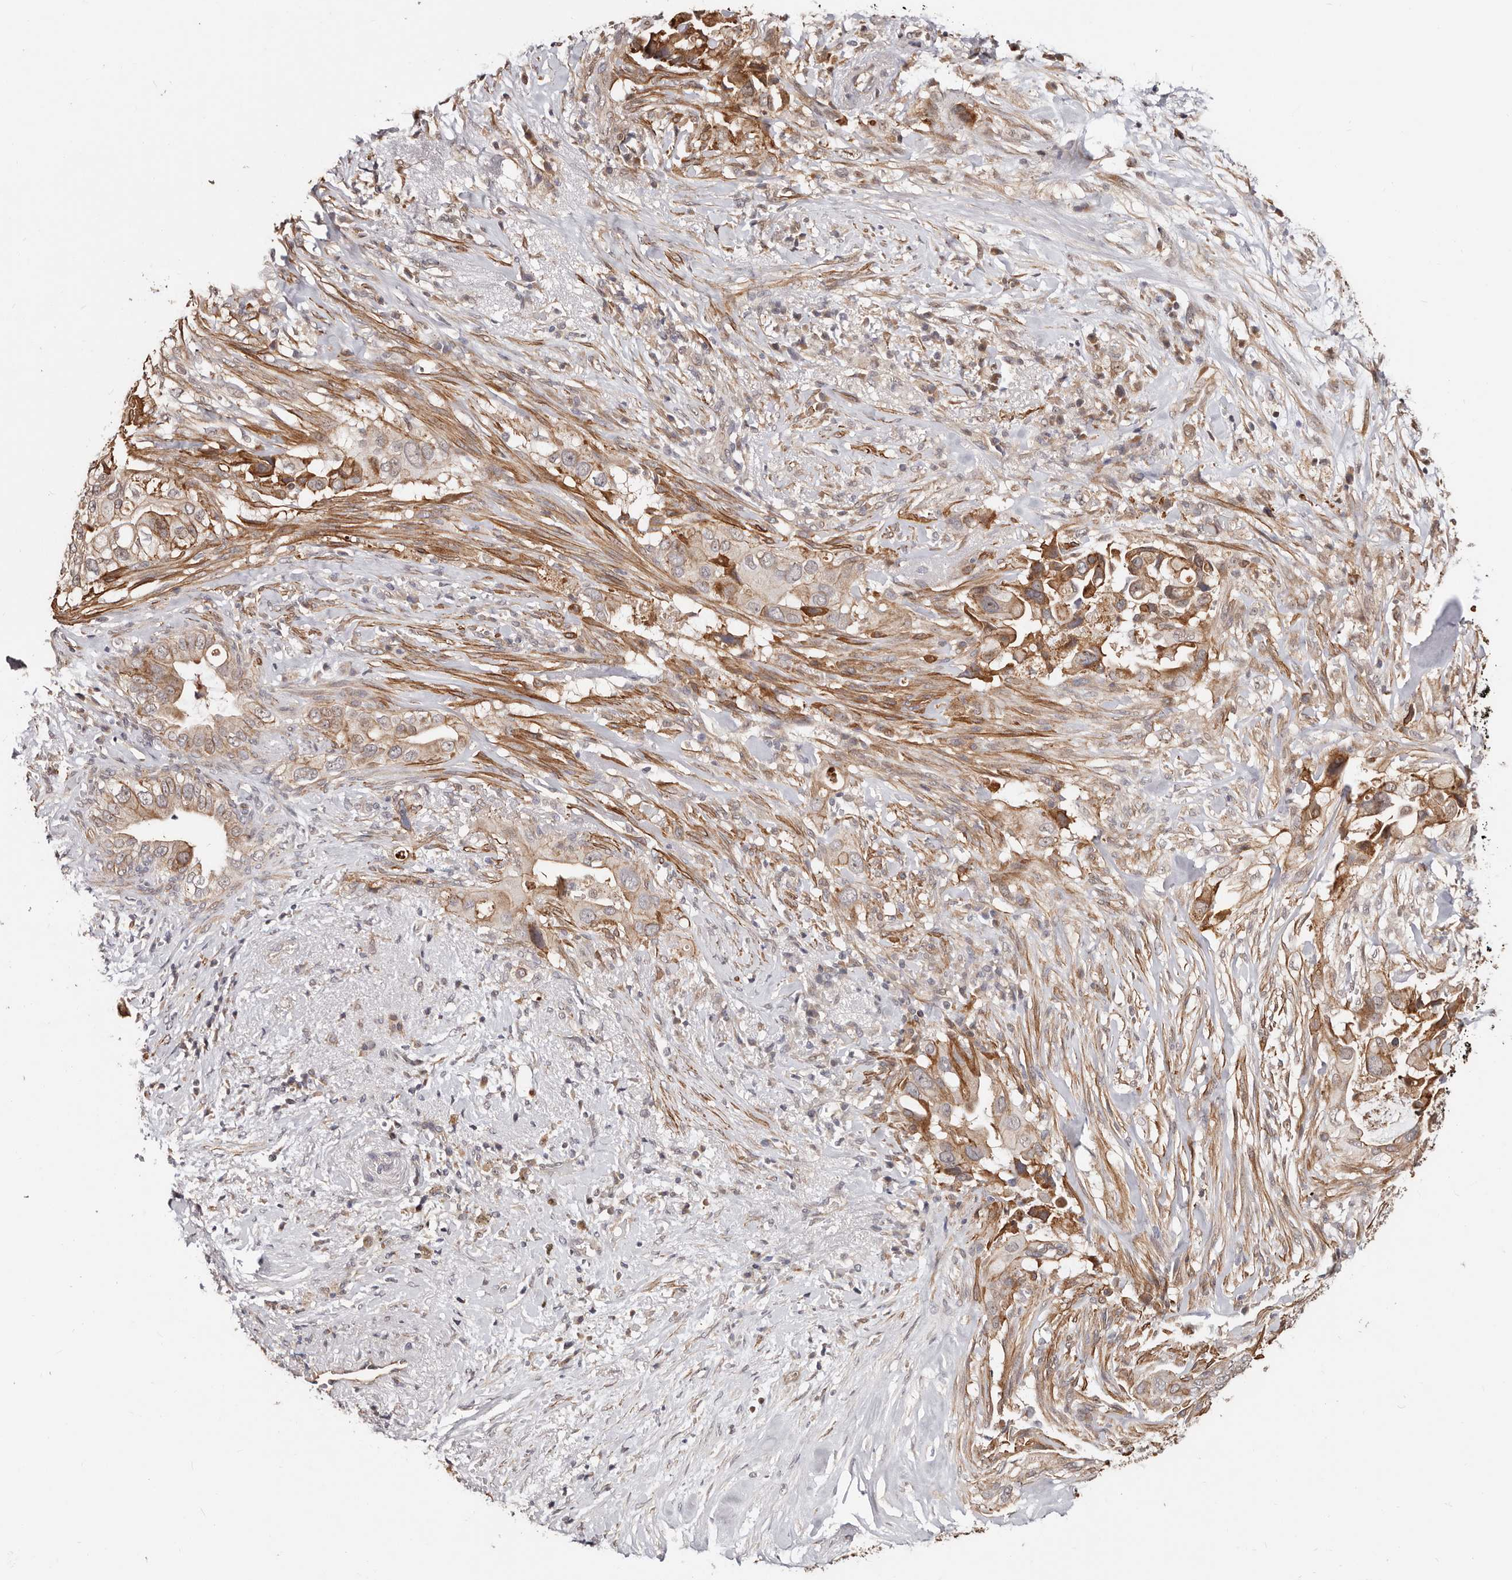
{"staining": {"intensity": "moderate", "quantity": ">75%", "location": "cytoplasmic/membranous"}, "tissue": "pancreatic cancer", "cell_type": "Tumor cells", "image_type": "cancer", "snomed": [{"axis": "morphology", "description": "Inflammation, NOS"}, {"axis": "morphology", "description": "Adenocarcinoma, NOS"}, {"axis": "topography", "description": "Pancreas"}], "caption": "About >75% of tumor cells in human pancreatic cancer display moderate cytoplasmic/membranous protein expression as visualized by brown immunohistochemical staining.", "gene": "TRIP13", "patient": {"sex": "female", "age": 56}}